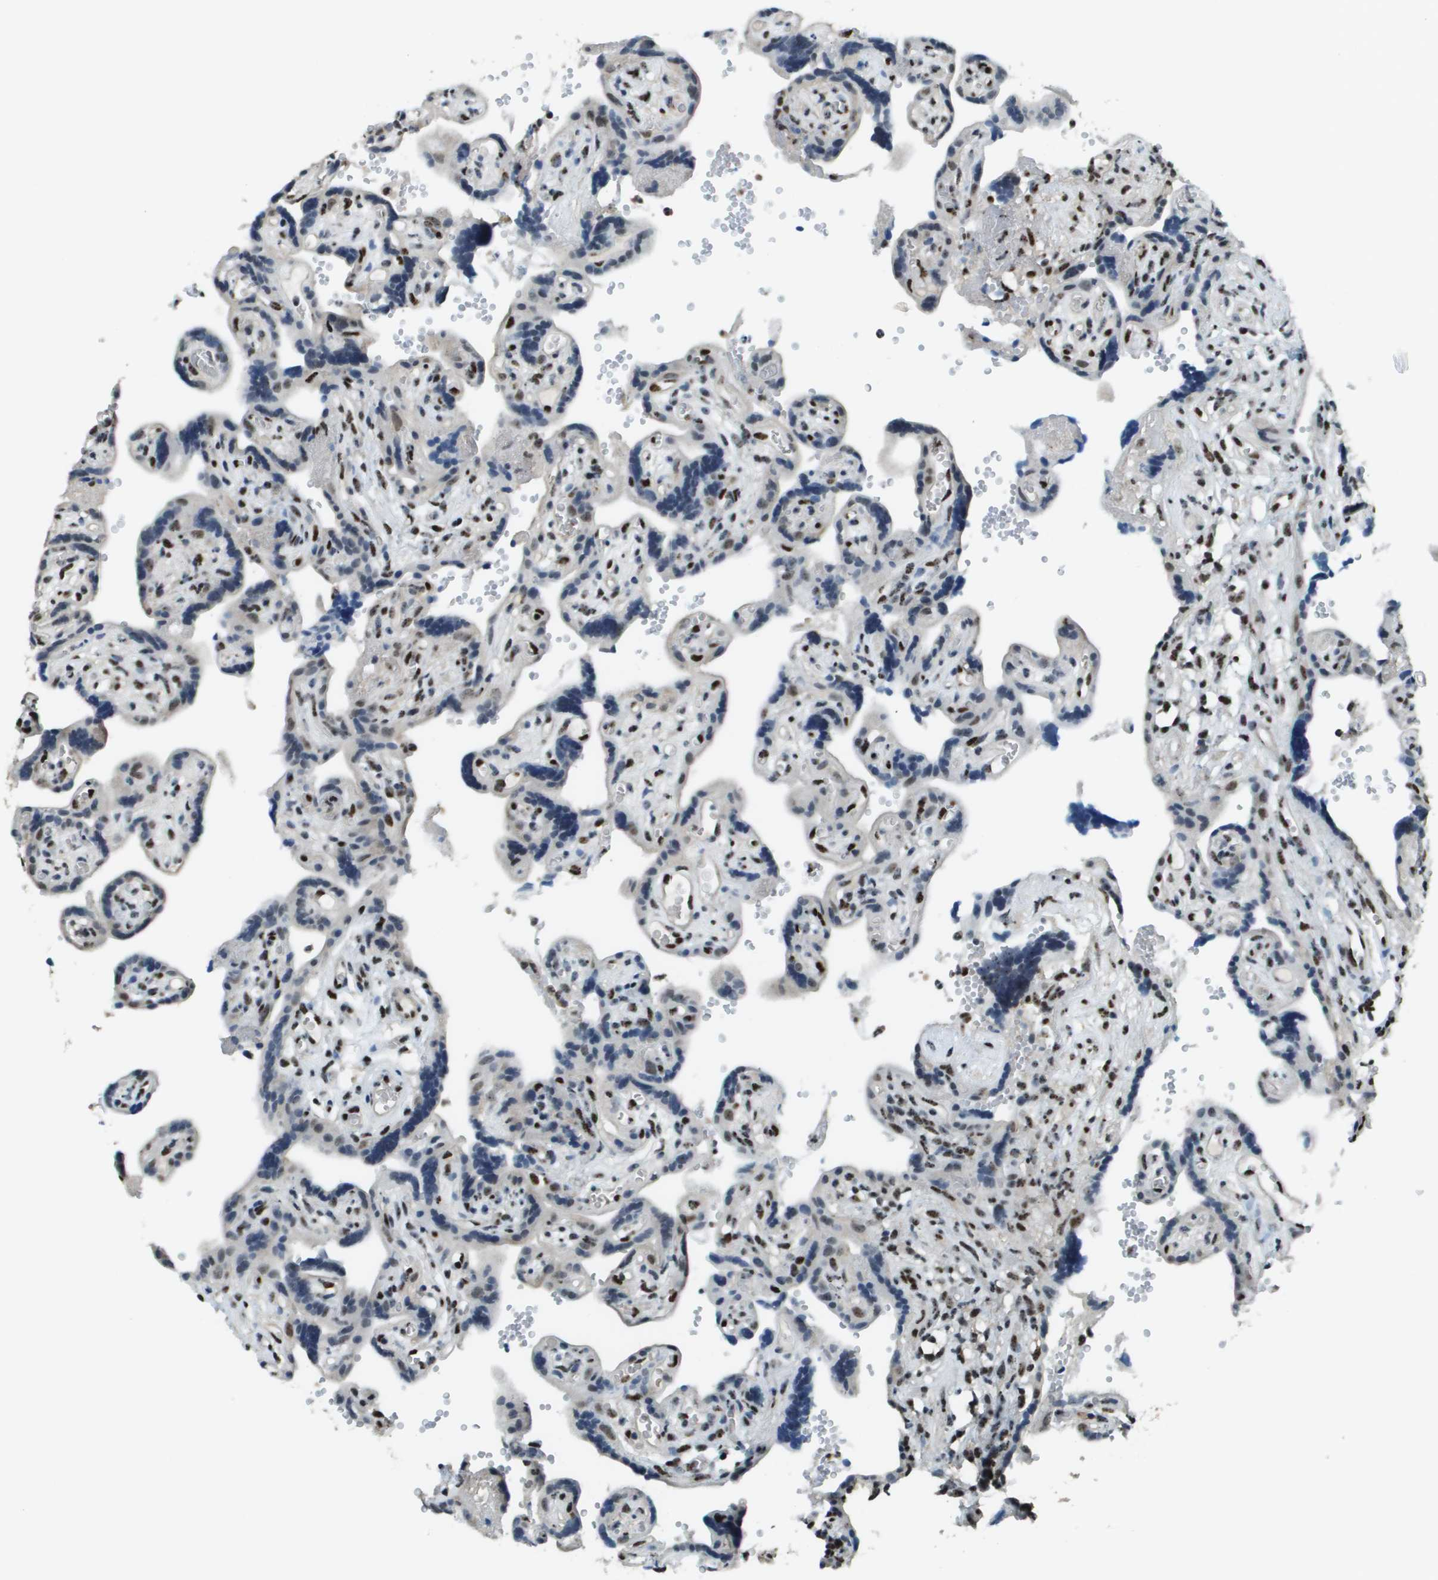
{"staining": {"intensity": "strong", "quantity": ">75%", "location": "nuclear"}, "tissue": "placenta", "cell_type": "Decidual cells", "image_type": "normal", "snomed": [{"axis": "morphology", "description": "Normal tissue, NOS"}, {"axis": "topography", "description": "Placenta"}], "caption": "This is a photomicrograph of immunohistochemistry (IHC) staining of normal placenta, which shows strong expression in the nuclear of decidual cells.", "gene": "SP100", "patient": {"sex": "female", "age": 30}}